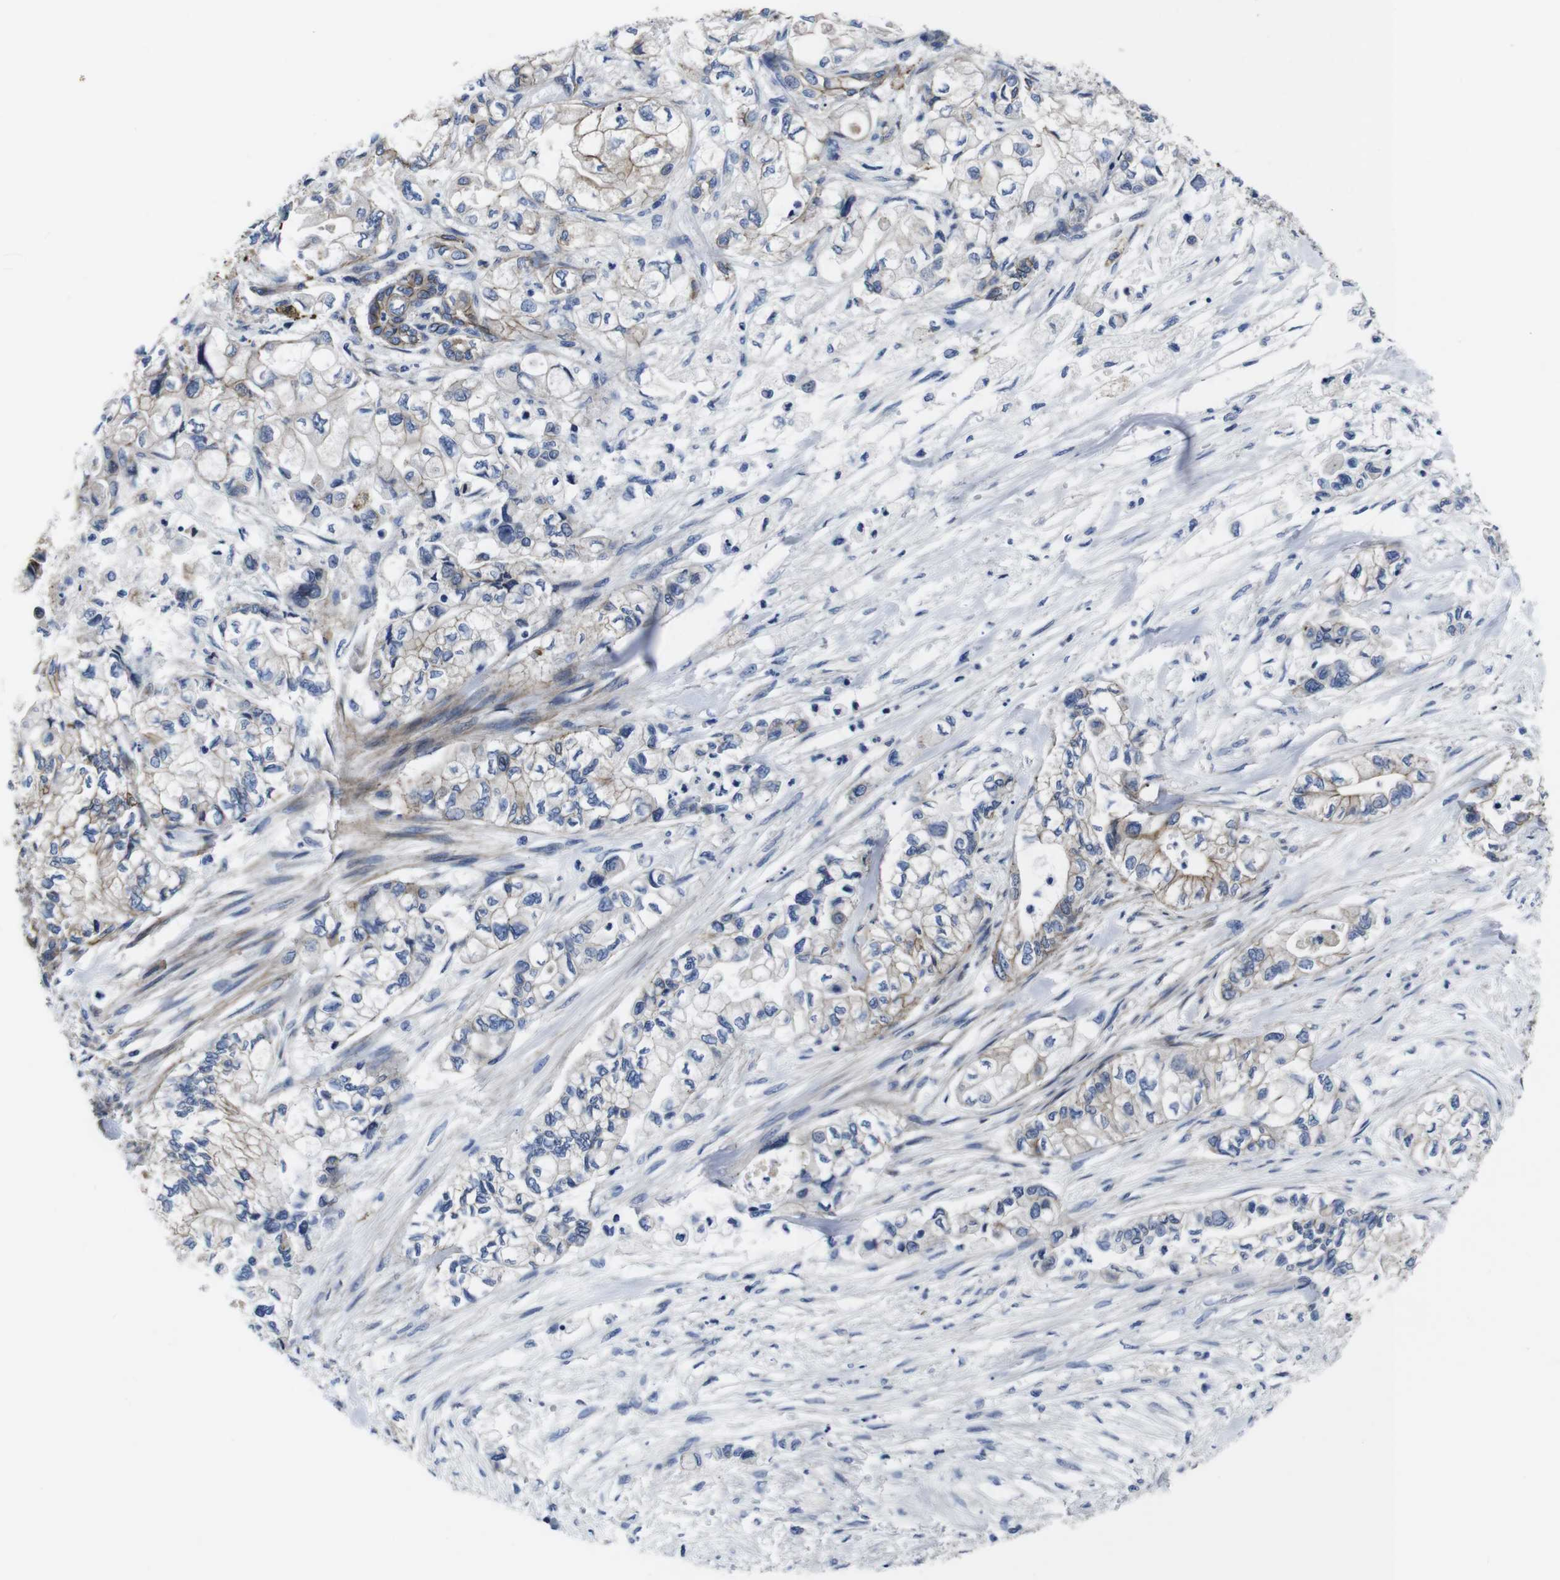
{"staining": {"intensity": "moderate", "quantity": "25%-75%", "location": "cytoplasmic/membranous"}, "tissue": "pancreatic cancer", "cell_type": "Tumor cells", "image_type": "cancer", "snomed": [{"axis": "morphology", "description": "Adenocarcinoma, NOS"}, {"axis": "topography", "description": "Pancreas"}], "caption": "Adenocarcinoma (pancreatic) stained with a brown dye reveals moderate cytoplasmic/membranous positive positivity in about 25%-75% of tumor cells.", "gene": "NUMB", "patient": {"sex": "male", "age": 79}}